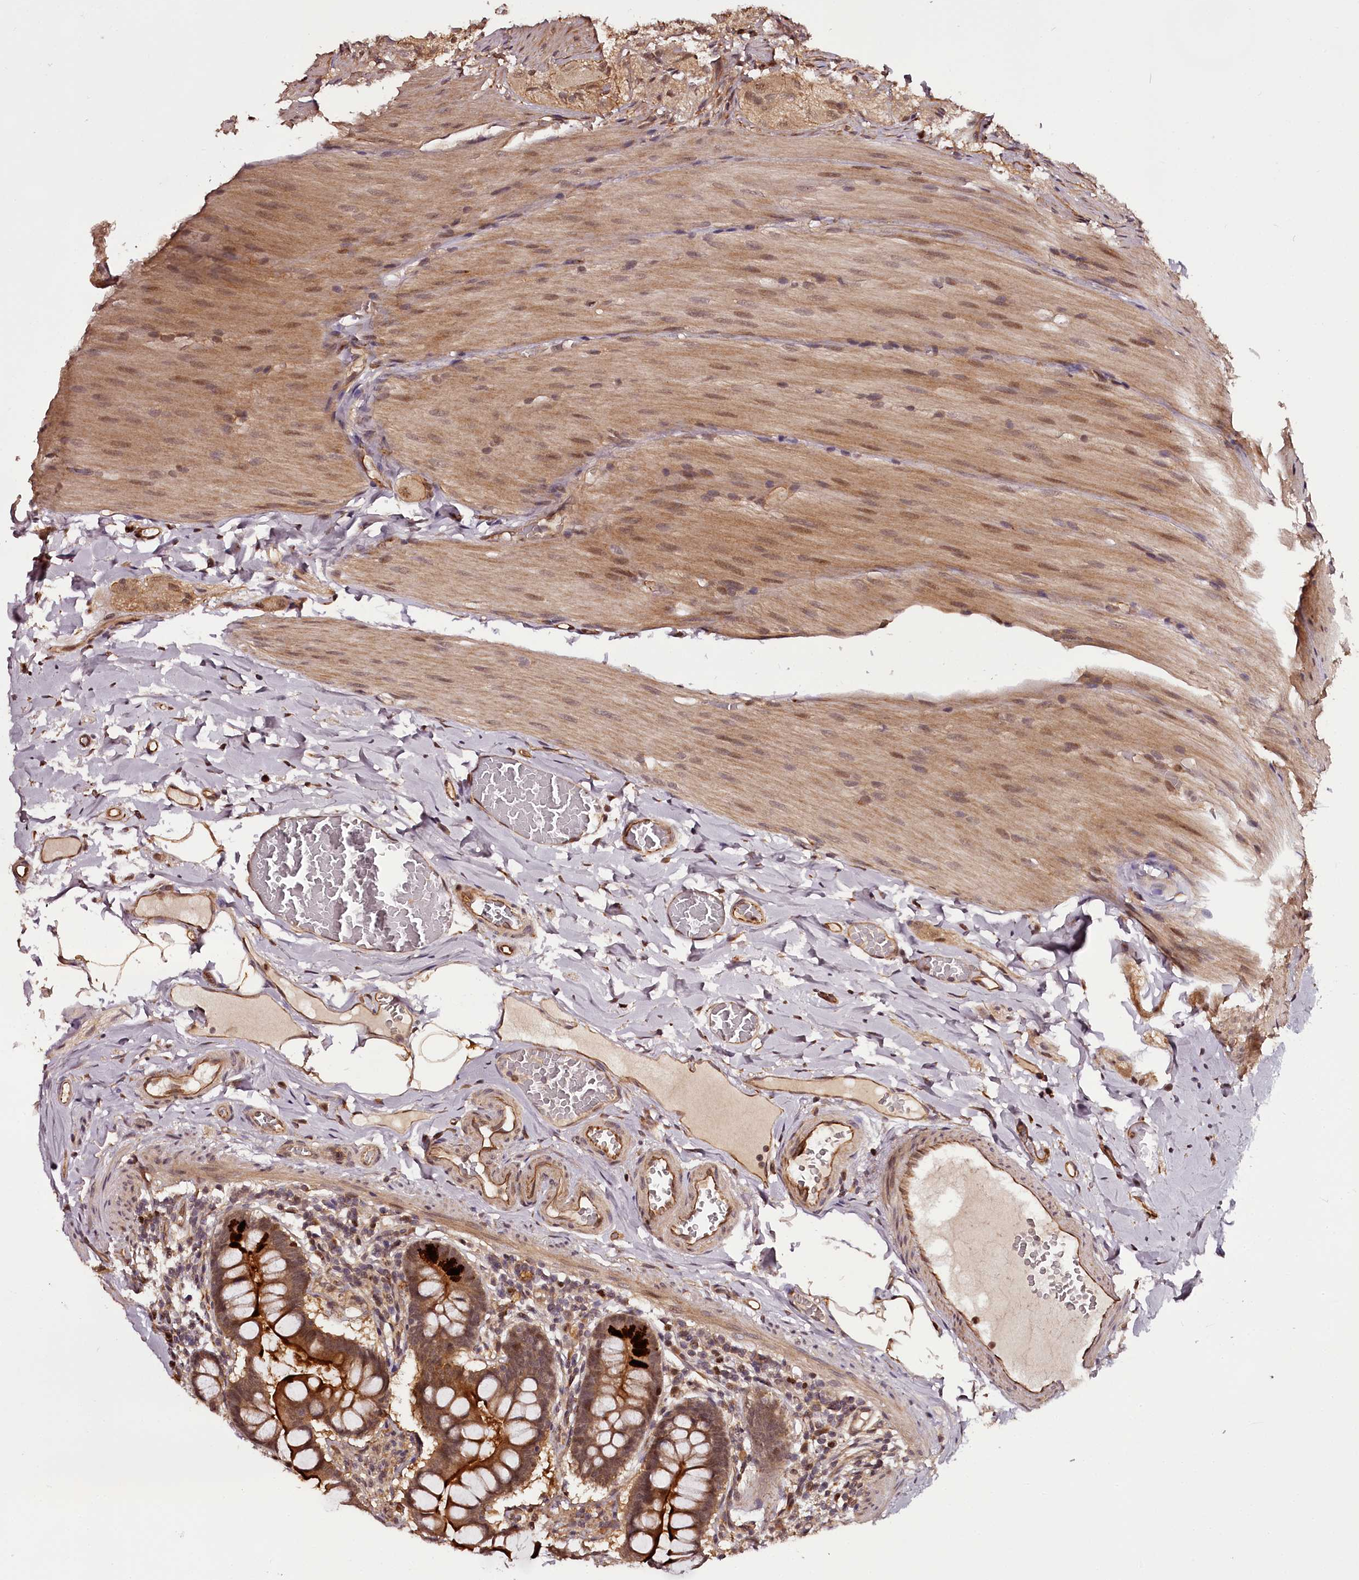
{"staining": {"intensity": "moderate", "quantity": ">75%", "location": "cytoplasmic/membranous"}, "tissue": "small intestine", "cell_type": "Glandular cells", "image_type": "normal", "snomed": [{"axis": "morphology", "description": "Normal tissue, NOS"}, {"axis": "topography", "description": "Small intestine"}], "caption": "Immunohistochemistry staining of unremarkable small intestine, which reveals medium levels of moderate cytoplasmic/membranous staining in approximately >75% of glandular cells indicating moderate cytoplasmic/membranous protein staining. The staining was performed using DAB (brown) for protein detection and nuclei were counterstained in hematoxylin (blue).", "gene": "MAML3", "patient": {"sex": "male", "age": 41}}